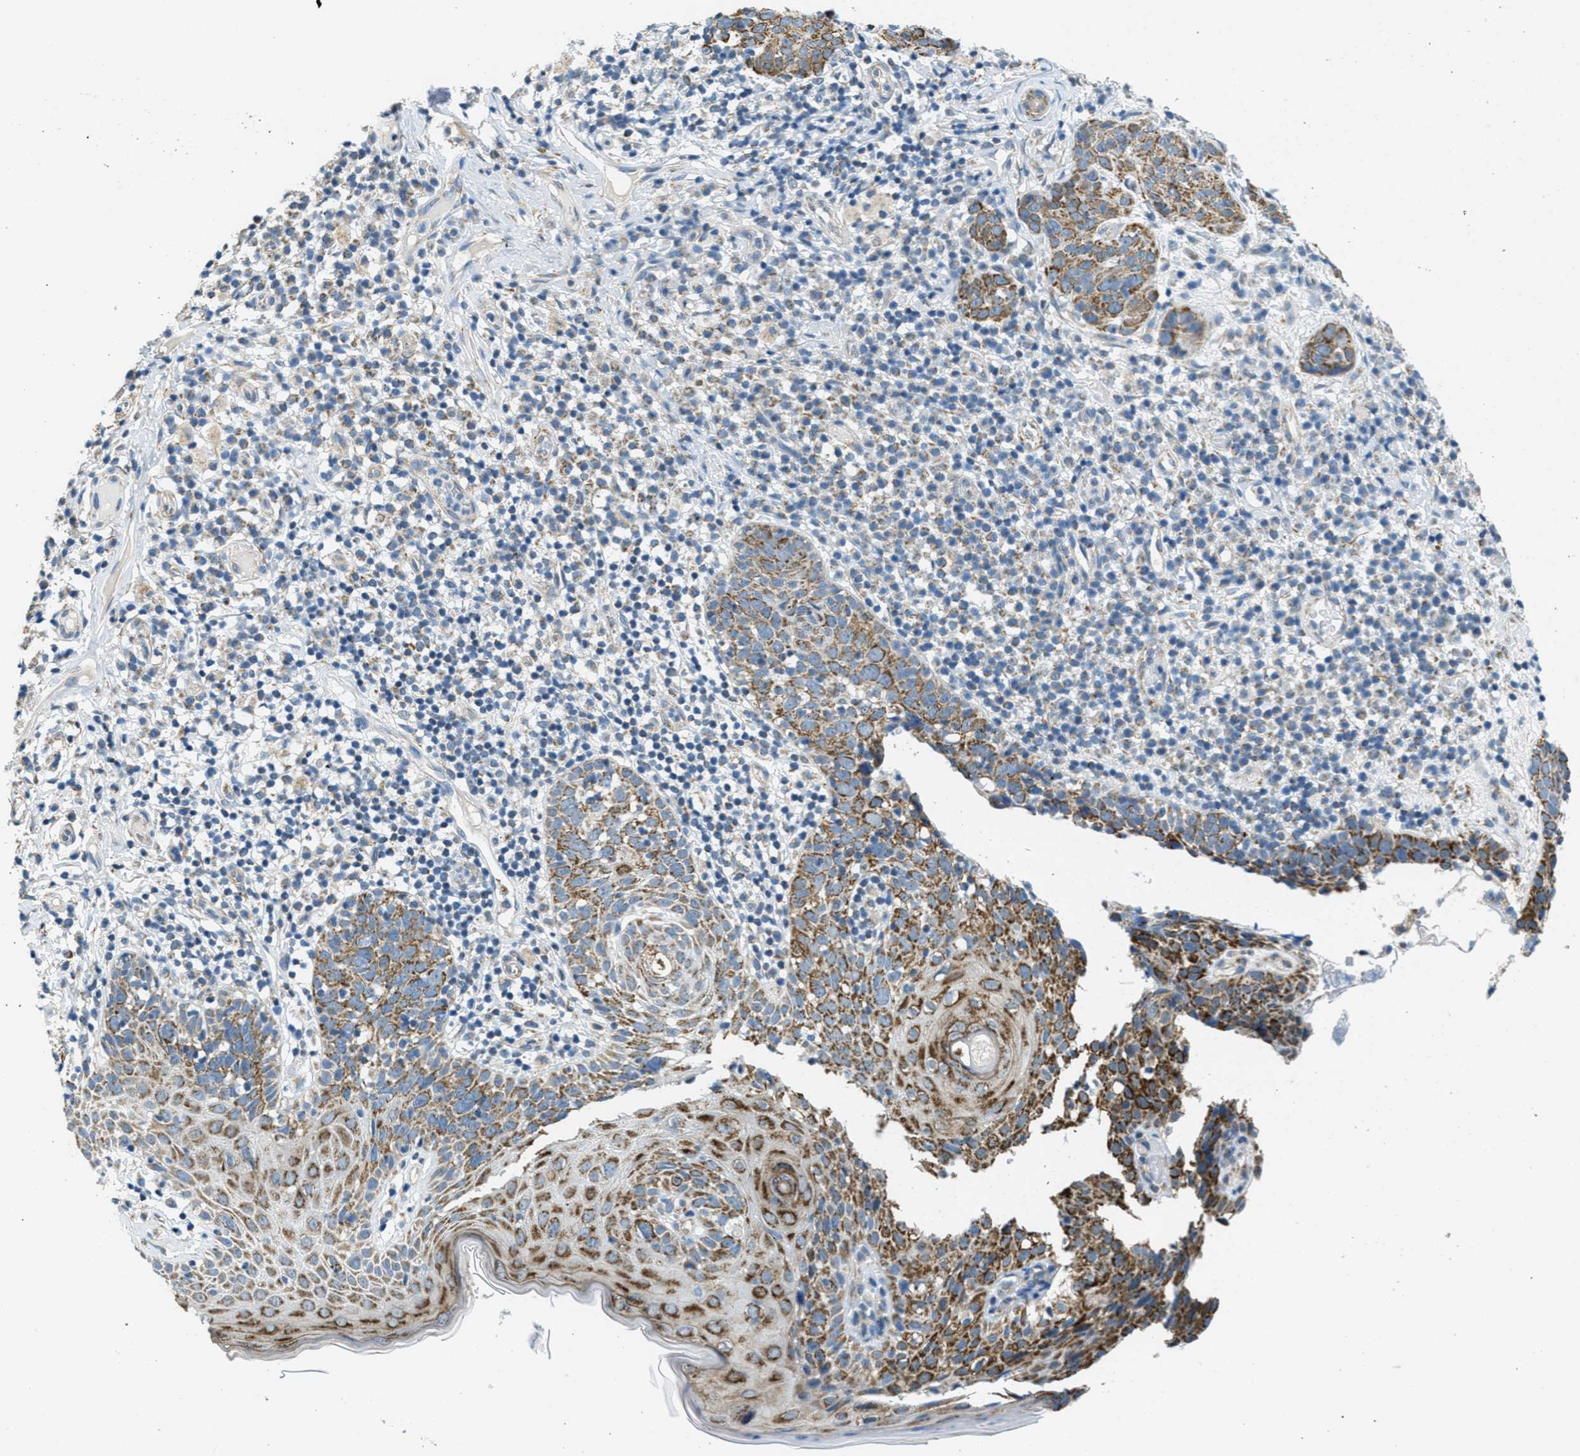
{"staining": {"intensity": "moderate", "quantity": ">75%", "location": "cytoplasmic/membranous"}, "tissue": "skin cancer", "cell_type": "Tumor cells", "image_type": "cancer", "snomed": [{"axis": "morphology", "description": "Squamous cell carcinoma in situ, NOS"}, {"axis": "morphology", "description": "Squamous cell carcinoma, NOS"}, {"axis": "topography", "description": "Skin"}], "caption": "Protein staining shows moderate cytoplasmic/membranous positivity in approximately >75% of tumor cells in skin squamous cell carcinoma in situ.", "gene": "TOMM70", "patient": {"sex": "male", "age": 93}}